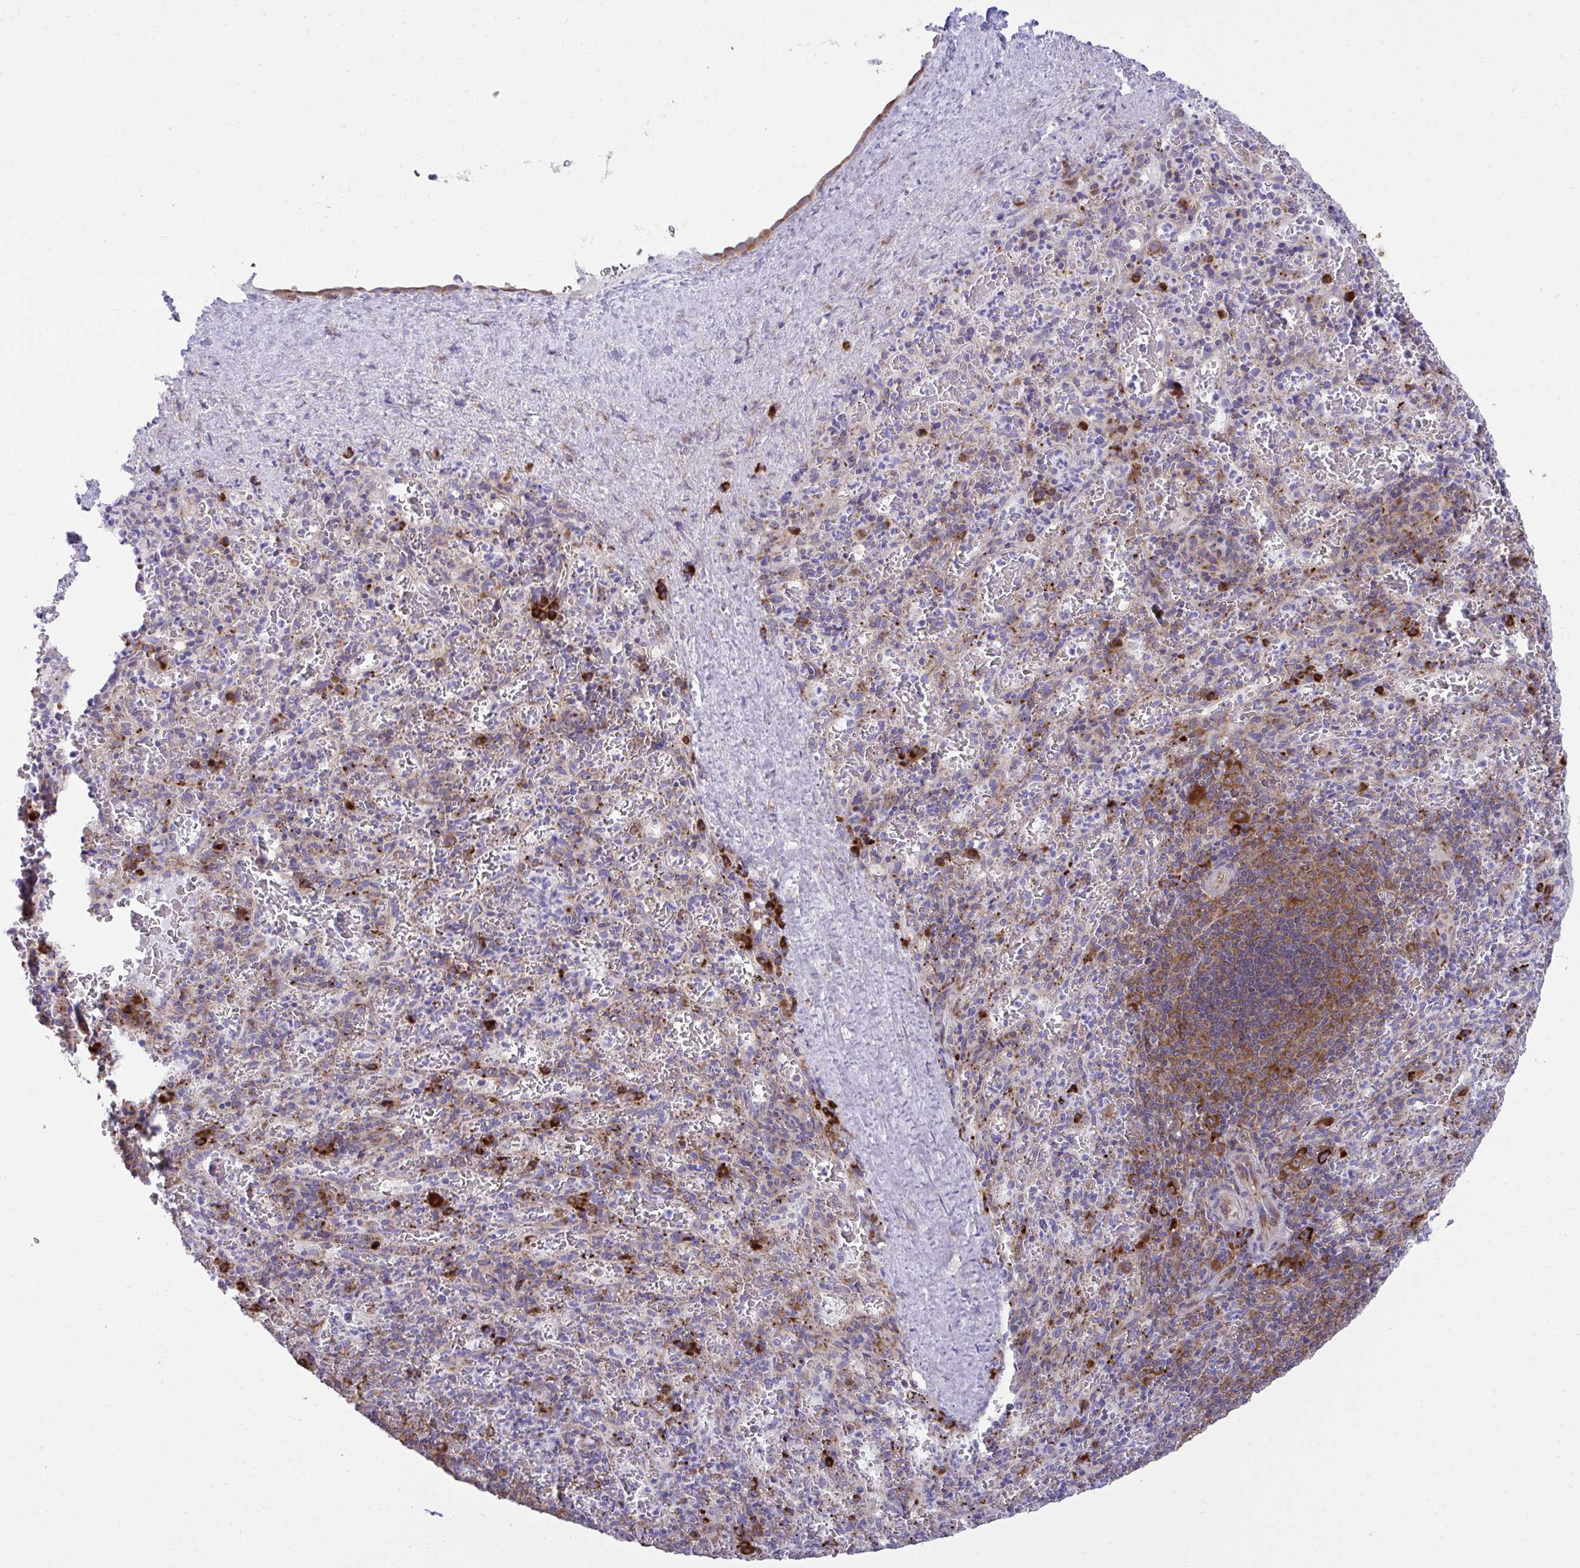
{"staining": {"intensity": "moderate", "quantity": "<25%", "location": "cytoplasmic/membranous"}, "tissue": "spleen", "cell_type": "Cells in red pulp", "image_type": "normal", "snomed": [{"axis": "morphology", "description": "Normal tissue, NOS"}, {"axis": "topography", "description": "Spleen"}], "caption": "Spleen stained with a brown dye shows moderate cytoplasmic/membranous positive expression in about <25% of cells in red pulp.", "gene": "RPS15", "patient": {"sex": "male", "age": 57}}